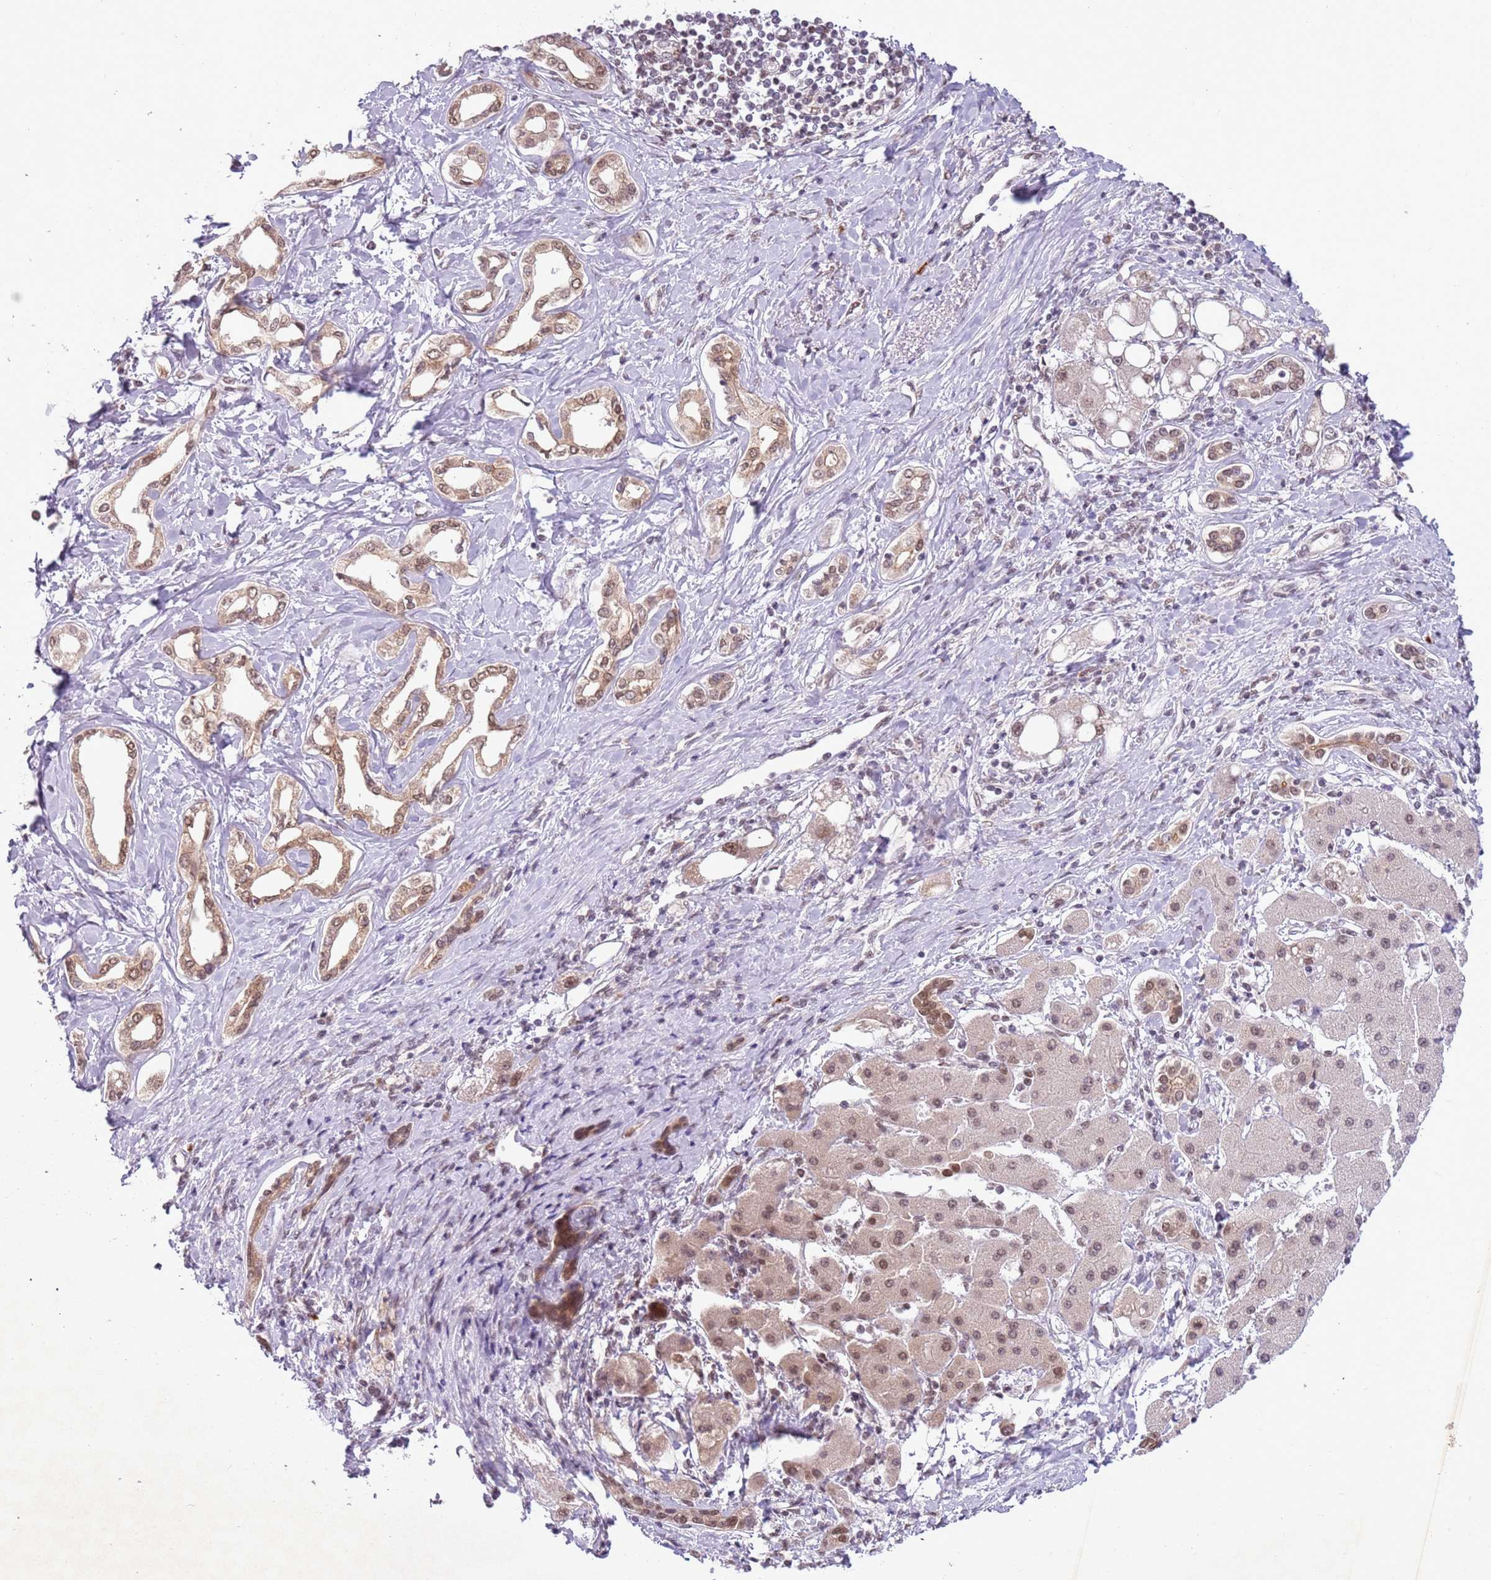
{"staining": {"intensity": "moderate", "quantity": ">75%", "location": "cytoplasmic/membranous,nuclear"}, "tissue": "liver cancer", "cell_type": "Tumor cells", "image_type": "cancer", "snomed": [{"axis": "morphology", "description": "Cholangiocarcinoma"}, {"axis": "topography", "description": "Liver"}], "caption": "Liver cholangiocarcinoma was stained to show a protein in brown. There is medium levels of moderate cytoplasmic/membranous and nuclear staining in approximately >75% of tumor cells.", "gene": "FAM120AOS", "patient": {"sex": "female", "age": 77}}